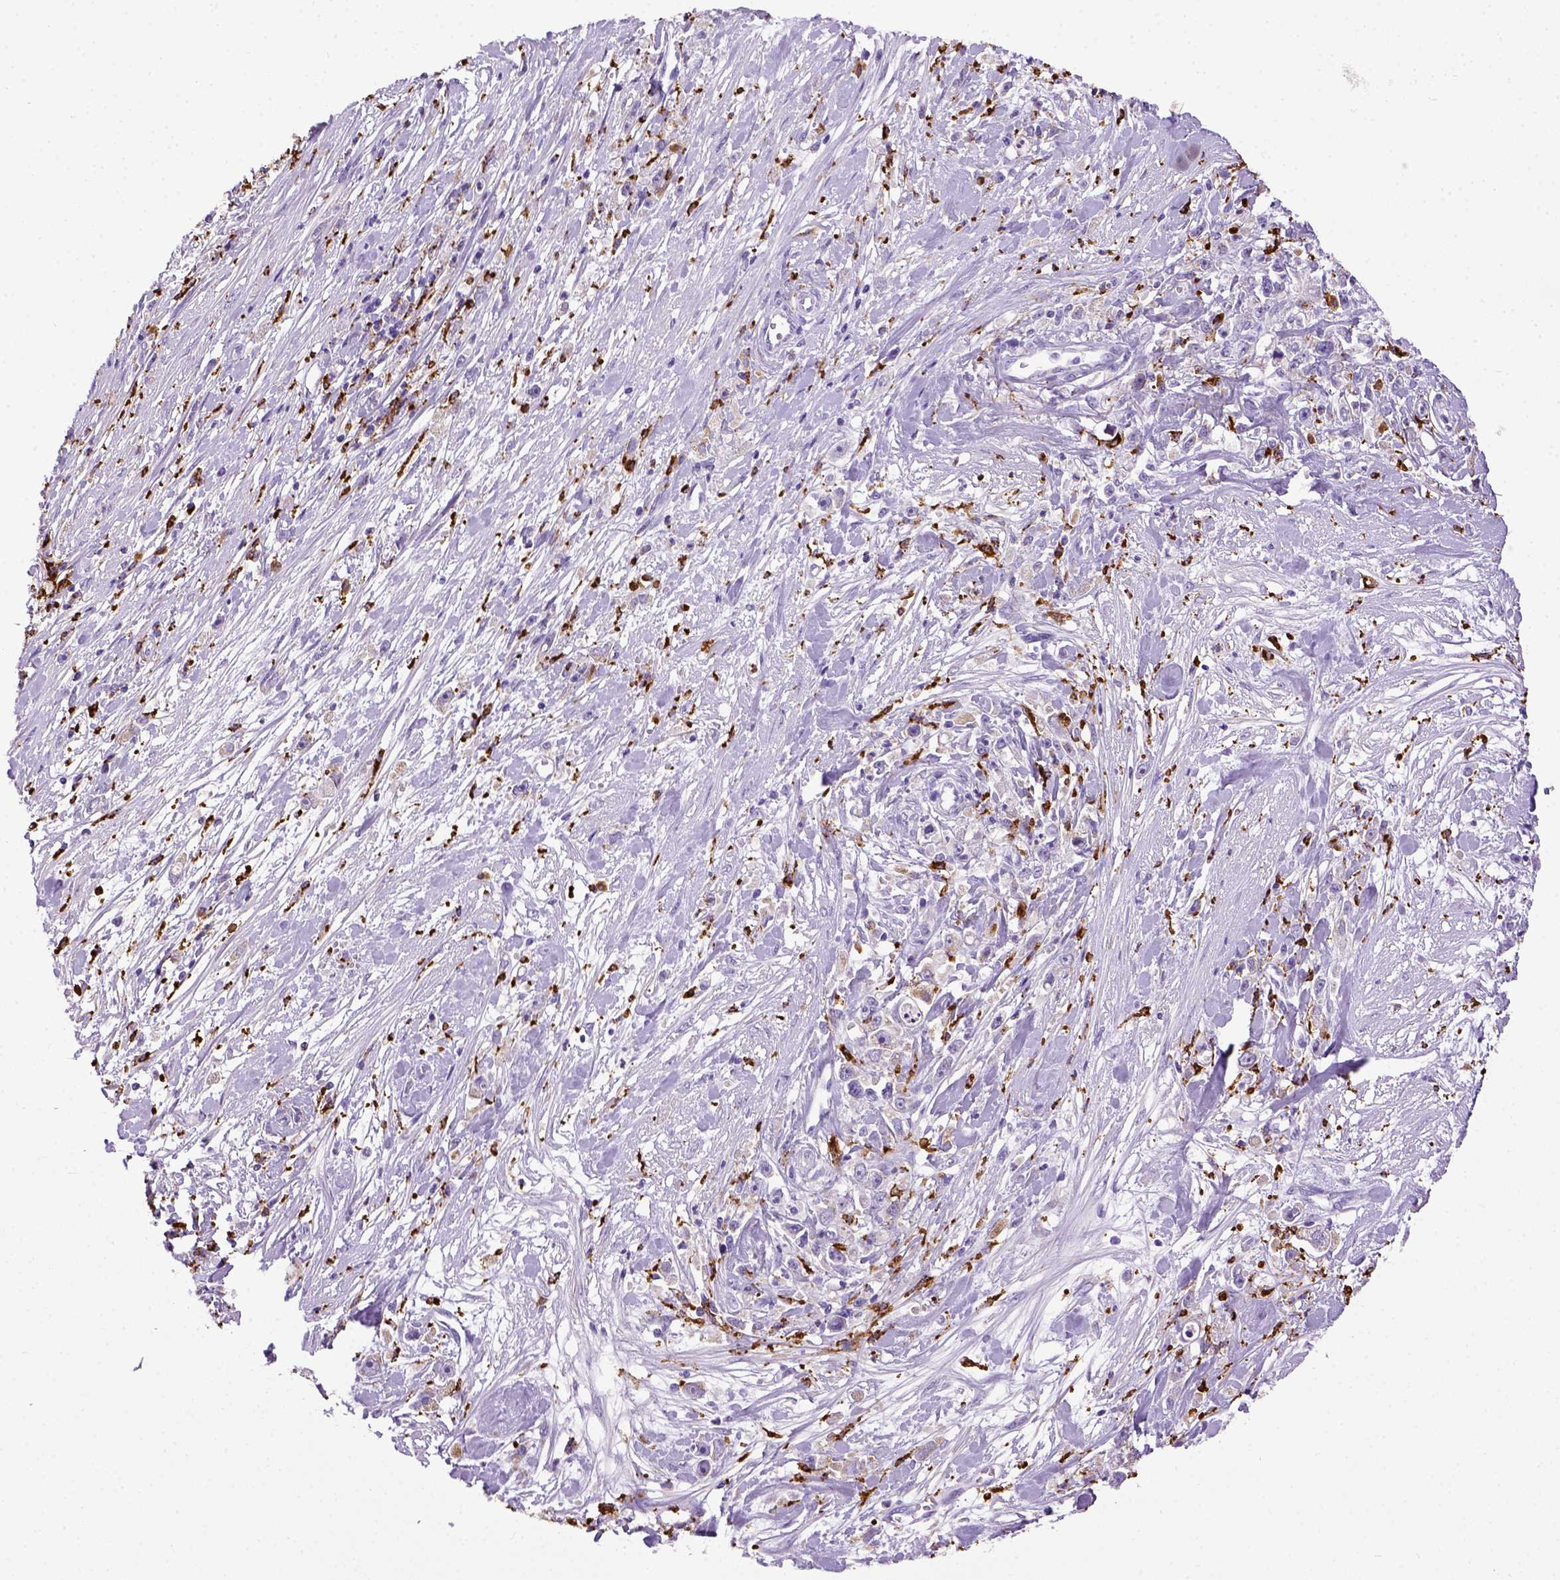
{"staining": {"intensity": "negative", "quantity": "none", "location": "none"}, "tissue": "stomach cancer", "cell_type": "Tumor cells", "image_type": "cancer", "snomed": [{"axis": "morphology", "description": "Adenocarcinoma, NOS"}, {"axis": "topography", "description": "Stomach"}], "caption": "Tumor cells are negative for protein expression in human stomach adenocarcinoma. Nuclei are stained in blue.", "gene": "CD68", "patient": {"sex": "female", "age": 59}}